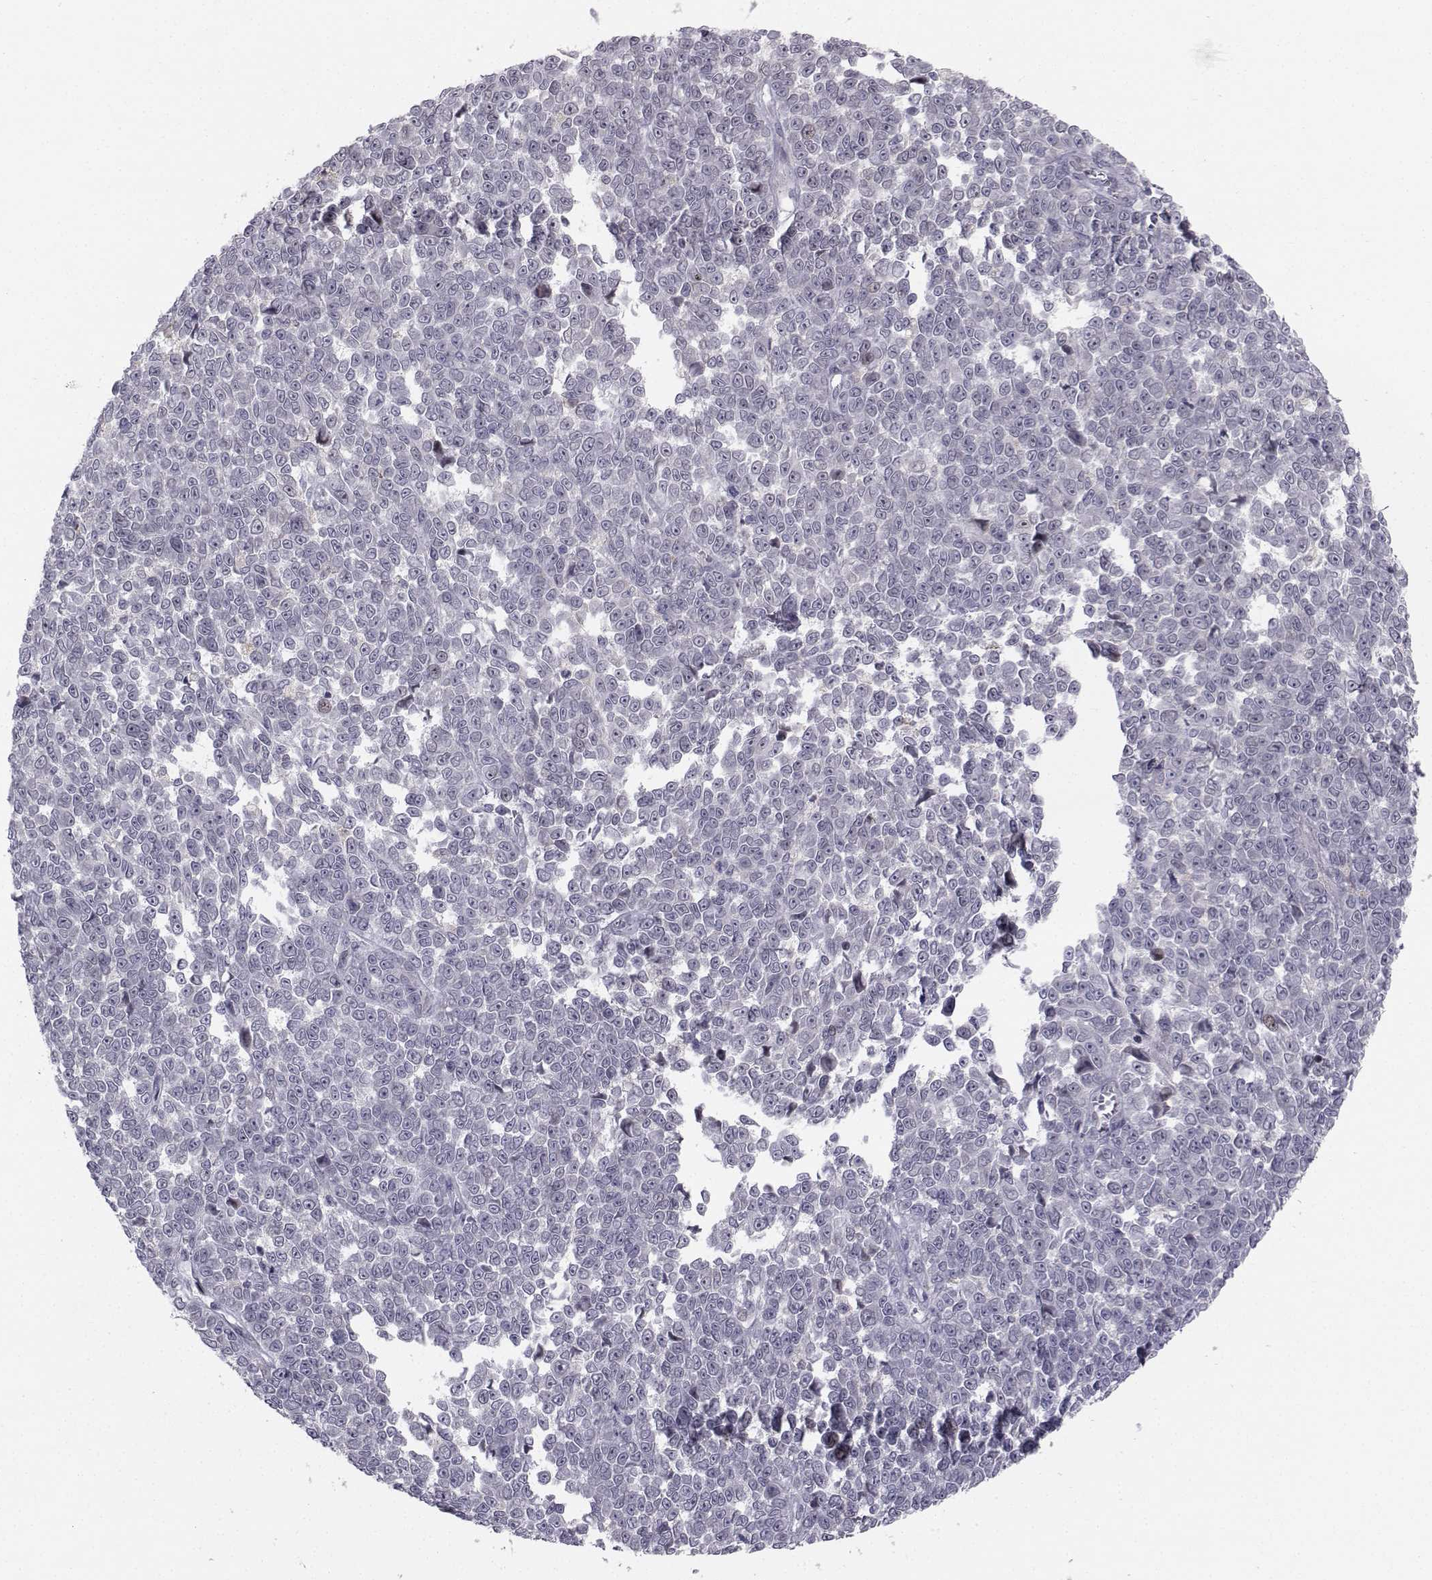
{"staining": {"intensity": "negative", "quantity": "none", "location": "none"}, "tissue": "melanoma", "cell_type": "Tumor cells", "image_type": "cancer", "snomed": [{"axis": "morphology", "description": "Malignant melanoma, NOS"}, {"axis": "topography", "description": "Skin"}], "caption": "High magnification brightfield microscopy of melanoma stained with DAB (brown) and counterstained with hematoxylin (blue): tumor cells show no significant staining.", "gene": "PCP4L1", "patient": {"sex": "female", "age": 95}}